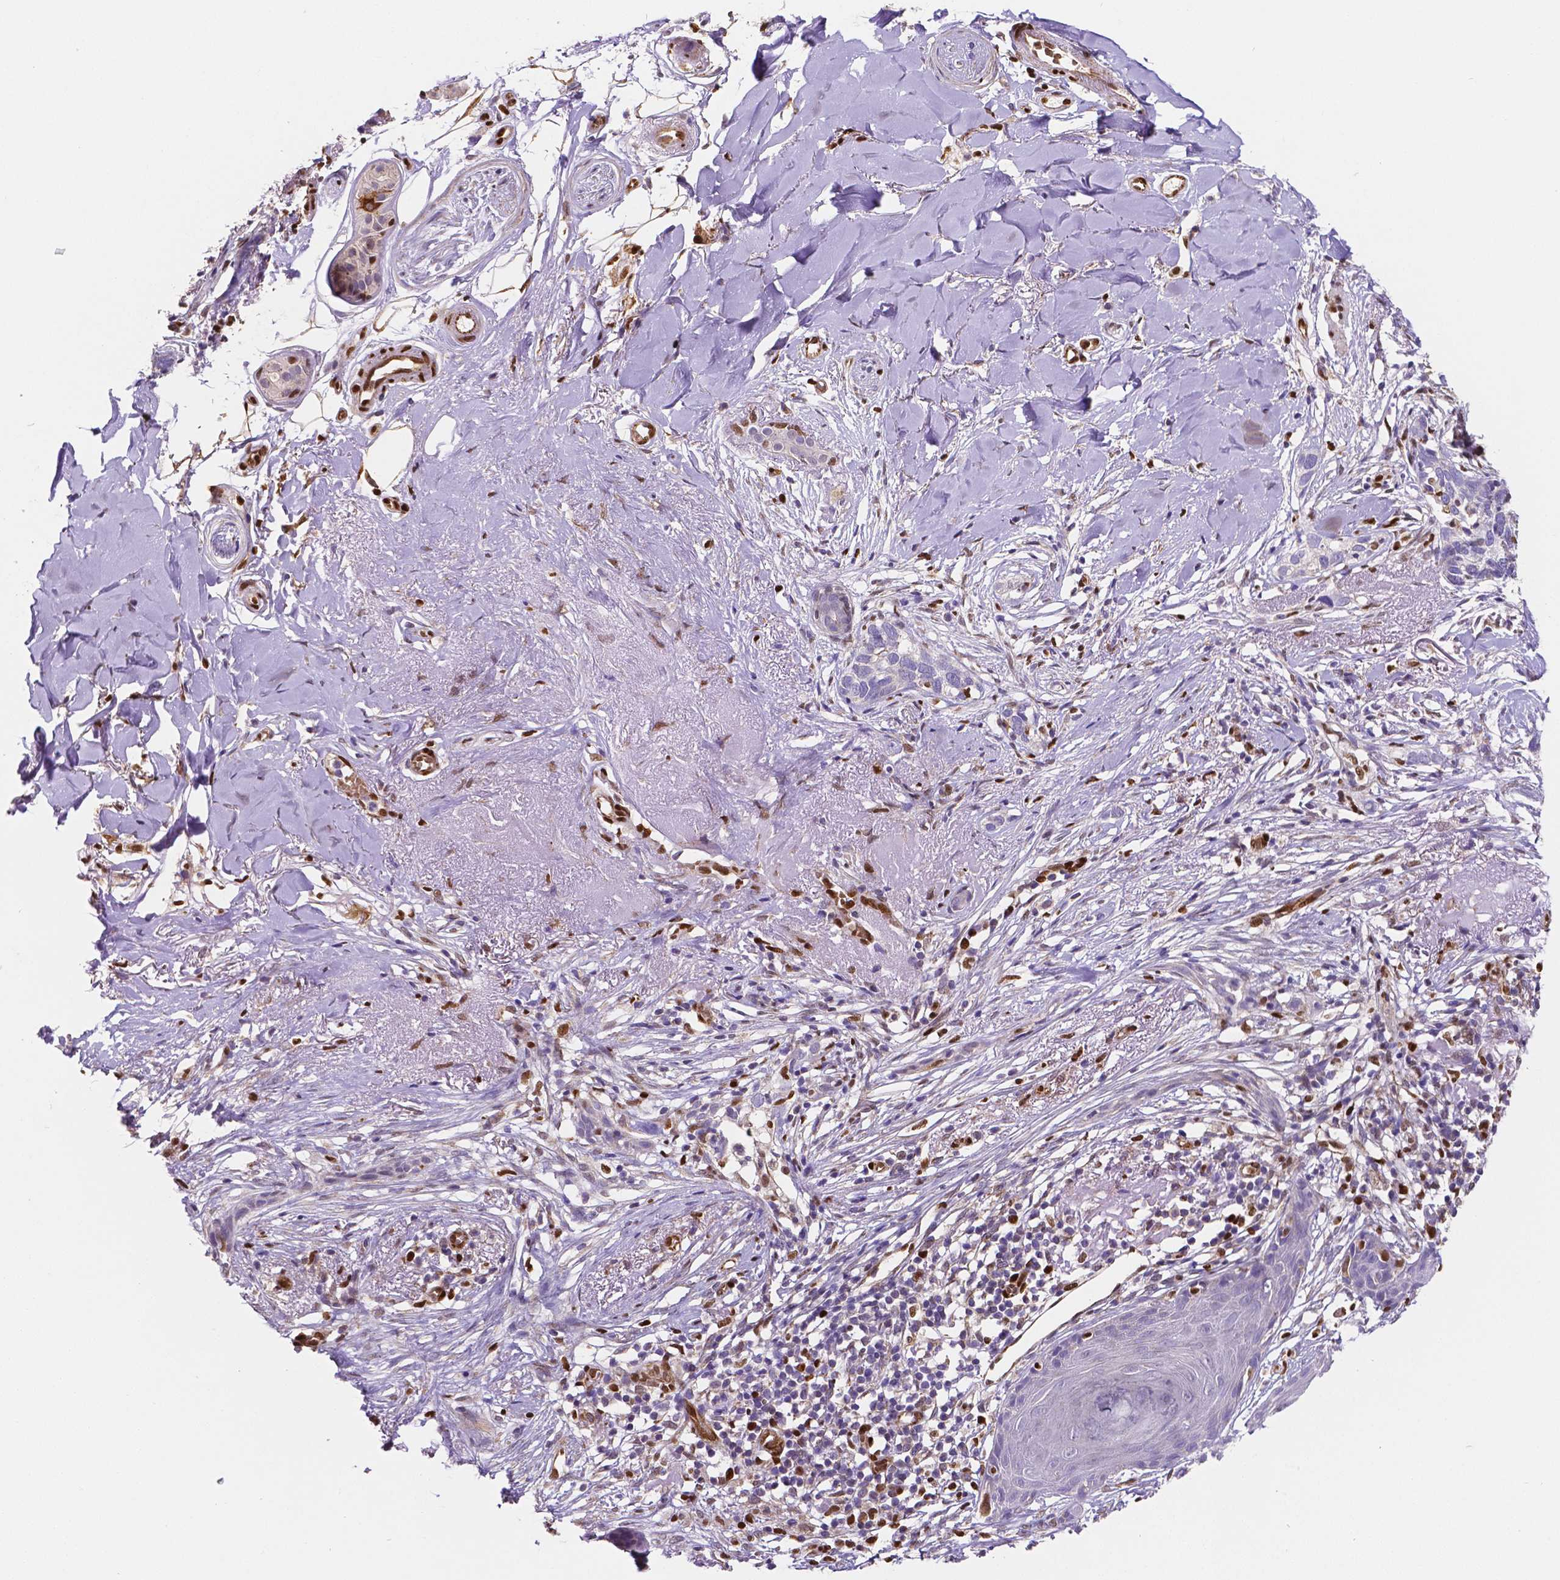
{"staining": {"intensity": "negative", "quantity": "none", "location": "none"}, "tissue": "skin cancer", "cell_type": "Tumor cells", "image_type": "cancer", "snomed": [{"axis": "morphology", "description": "Normal tissue, NOS"}, {"axis": "morphology", "description": "Basal cell carcinoma"}, {"axis": "topography", "description": "Skin"}], "caption": "Micrograph shows no protein staining in tumor cells of skin cancer tissue.", "gene": "MEF2C", "patient": {"sex": "male", "age": 84}}